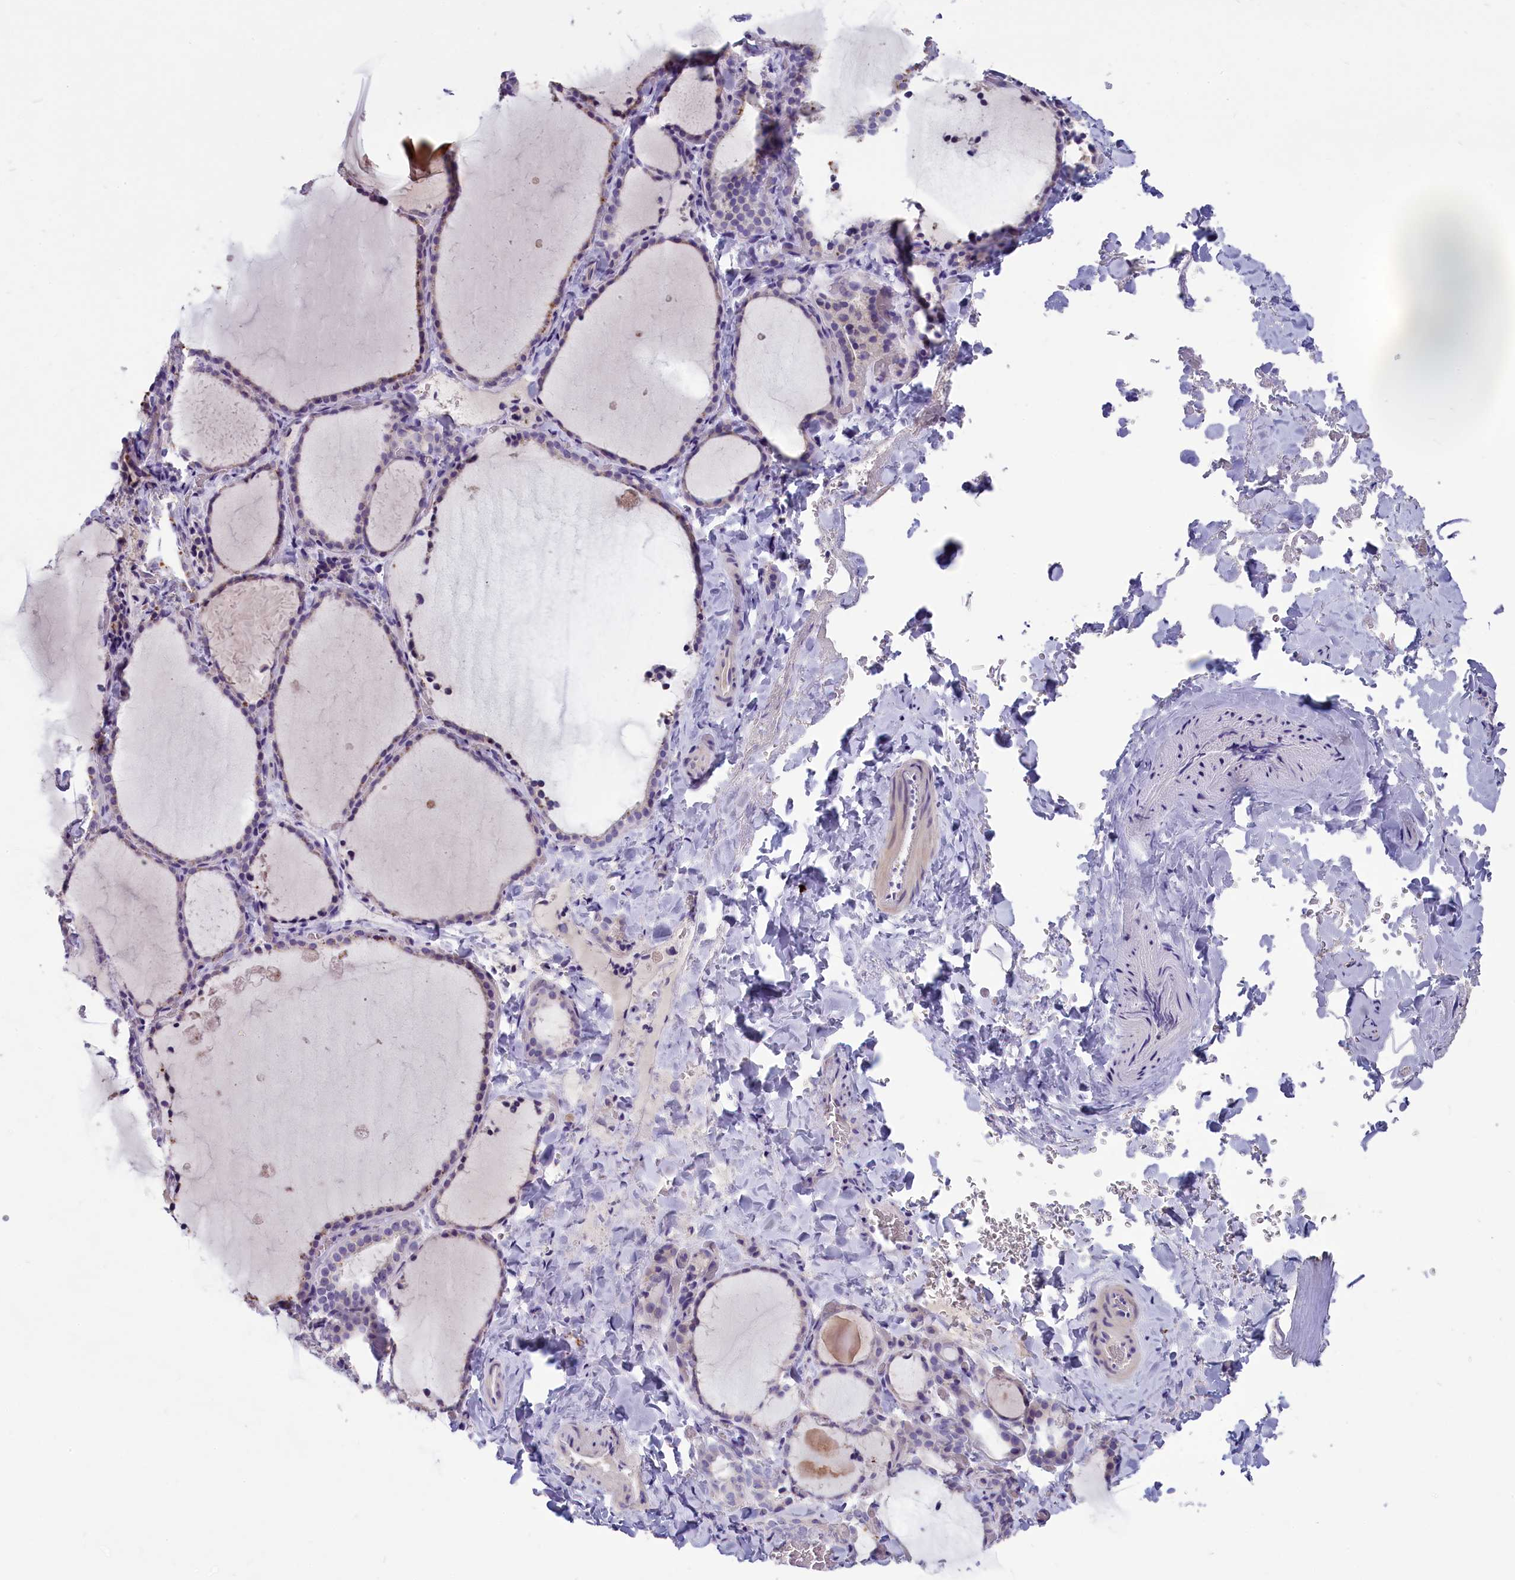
{"staining": {"intensity": "weak", "quantity": "<25%", "location": "cytoplasmic/membranous"}, "tissue": "thyroid gland", "cell_type": "Glandular cells", "image_type": "normal", "snomed": [{"axis": "morphology", "description": "Normal tissue, NOS"}, {"axis": "topography", "description": "Thyroid gland"}], "caption": "An immunohistochemistry histopathology image of normal thyroid gland is shown. There is no staining in glandular cells of thyroid gland. (DAB immunohistochemistry visualized using brightfield microscopy, high magnification).", "gene": "ENPP6", "patient": {"sex": "female", "age": 22}}